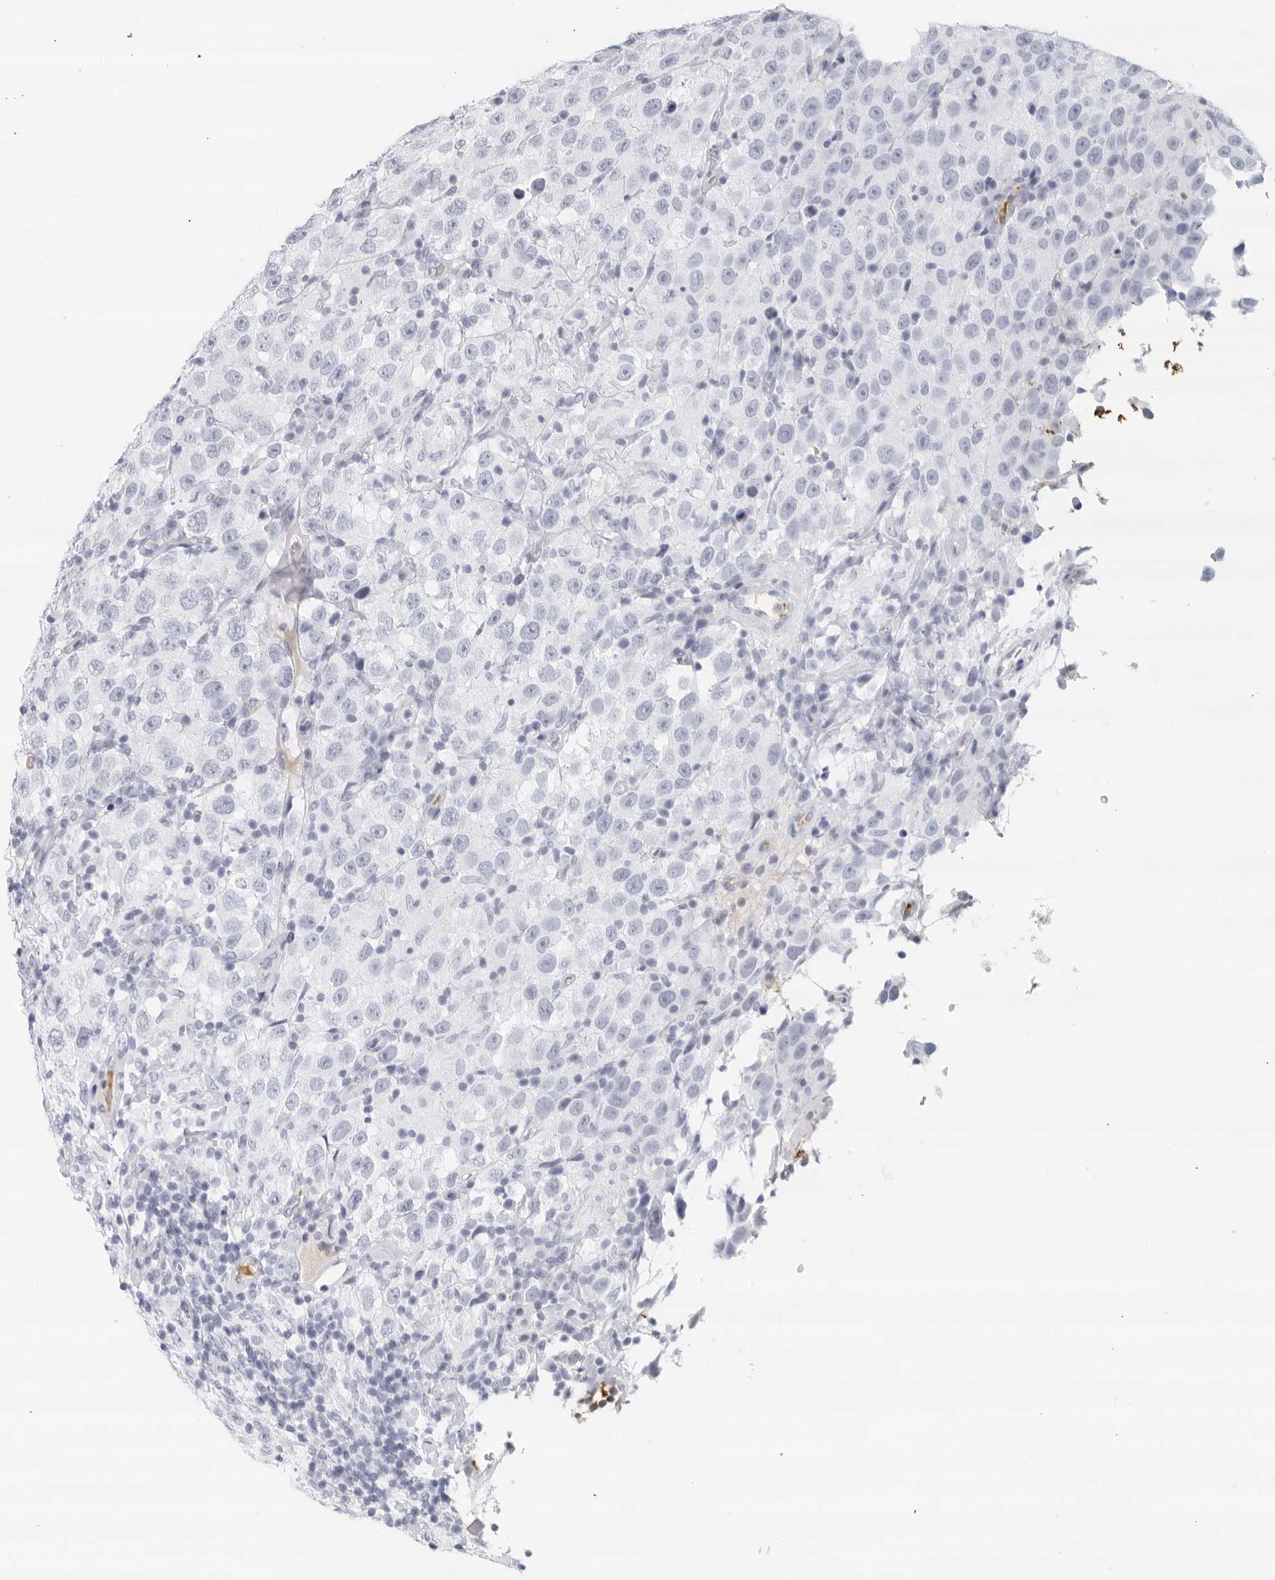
{"staining": {"intensity": "negative", "quantity": "none", "location": "none"}, "tissue": "testis cancer", "cell_type": "Tumor cells", "image_type": "cancer", "snomed": [{"axis": "morphology", "description": "Seminoma, NOS"}, {"axis": "topography", "description": "Testis"}], "caption": "The IHC micrograph has no significant staining in tumor cells of testis cancer tissue.", "gene": "FGG", "patient": {"sex": "male", "age": 41}}